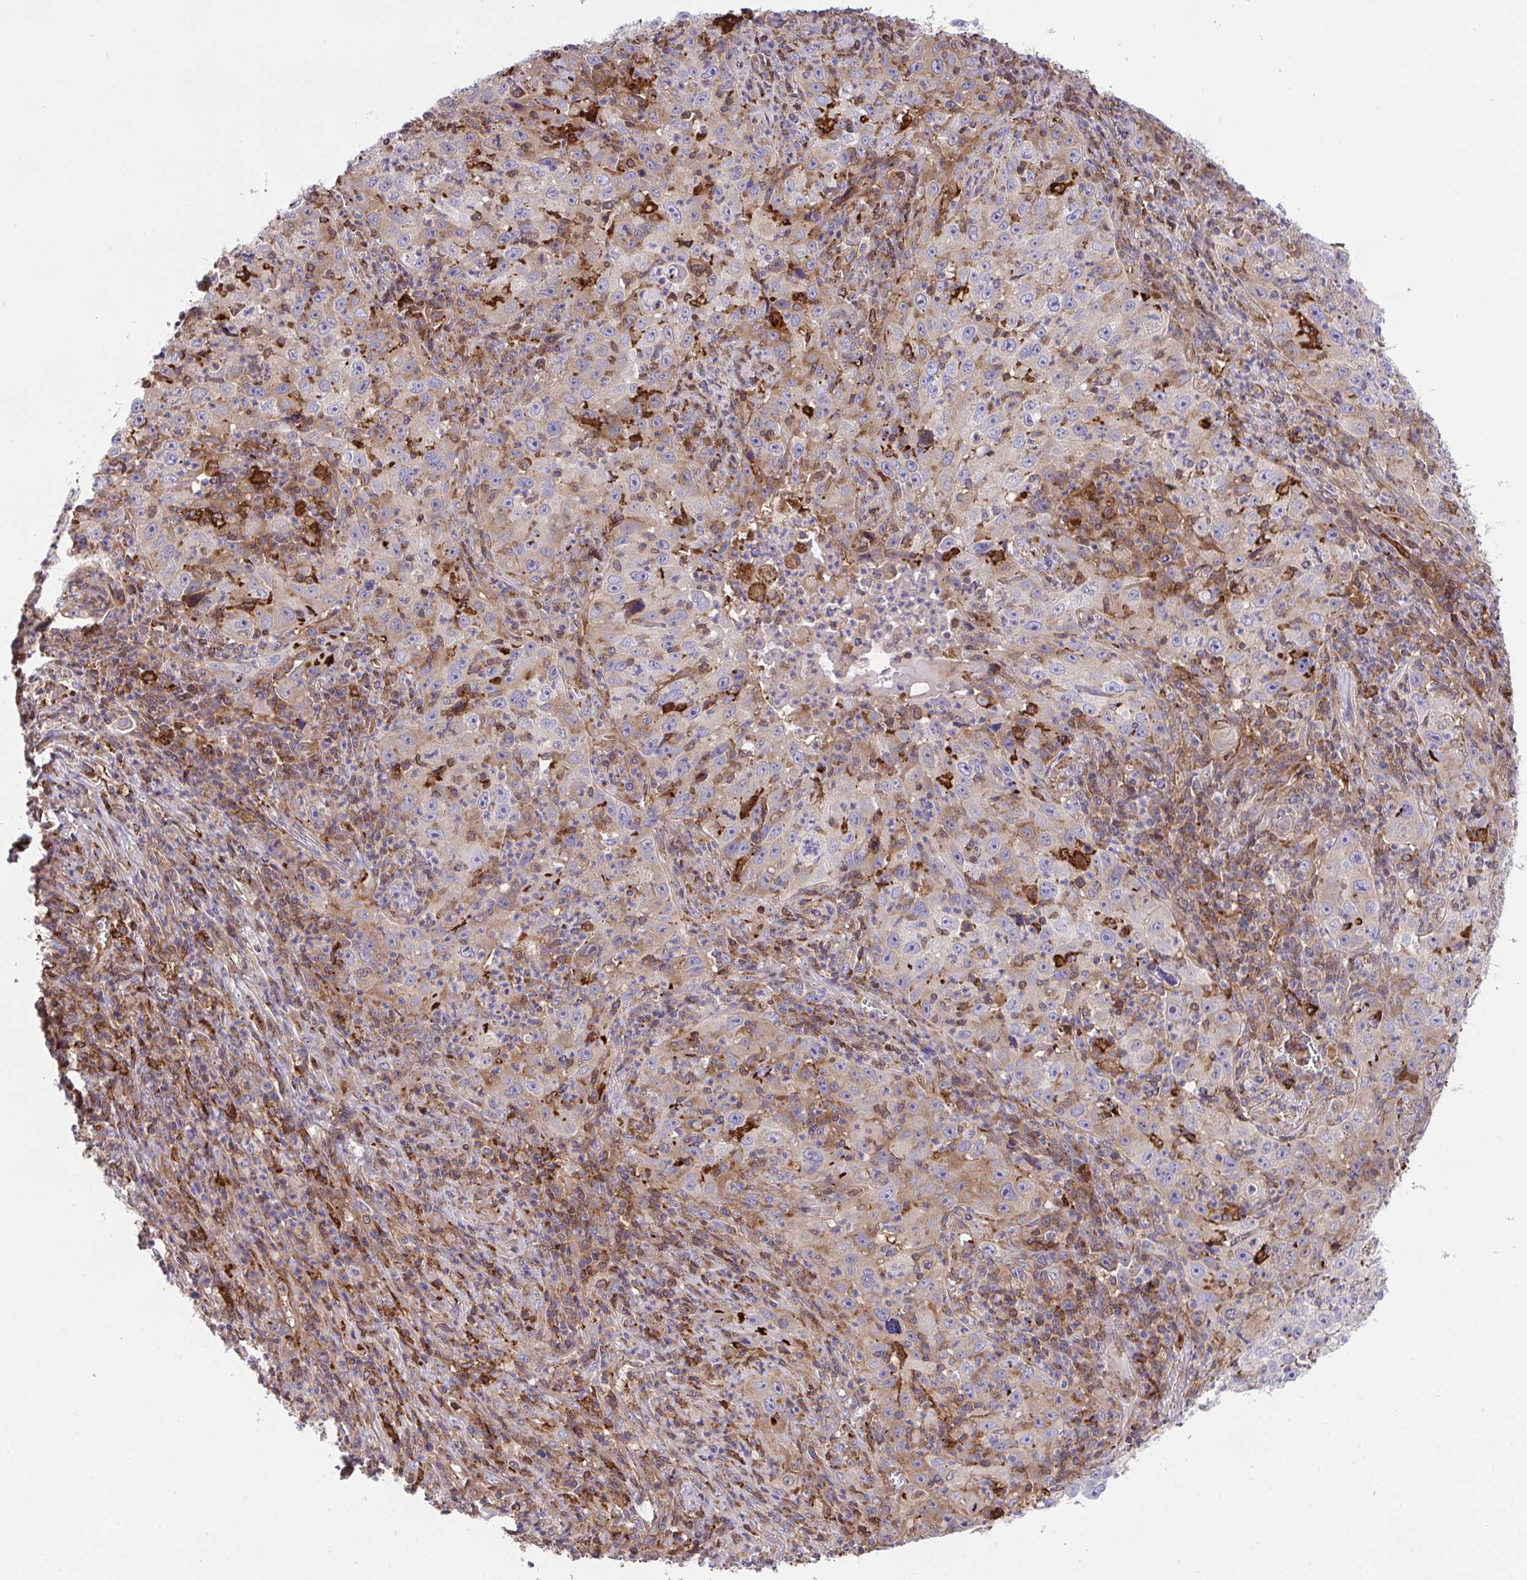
{"staining": {"intensity": "weak", "quantity": "<25%", "location": "cytoplasmic/membranous"}, "tissue": "lung cancer", "cell_type": "Tumor cells", "image_type": "cancer", "snomed": [{"axis": "morphology", "description": "Squamous cell carcinoma, NOS"}, {"axis": "topography", "description": "Lung"}], "caption": "An immunohistochemistry (IHC) photomicrograph of lung cancer is shown. There is no staining in tumor cells of lung cancer.", "gene": "PPIH", "patient": {"sex": "male", "age": 71}}